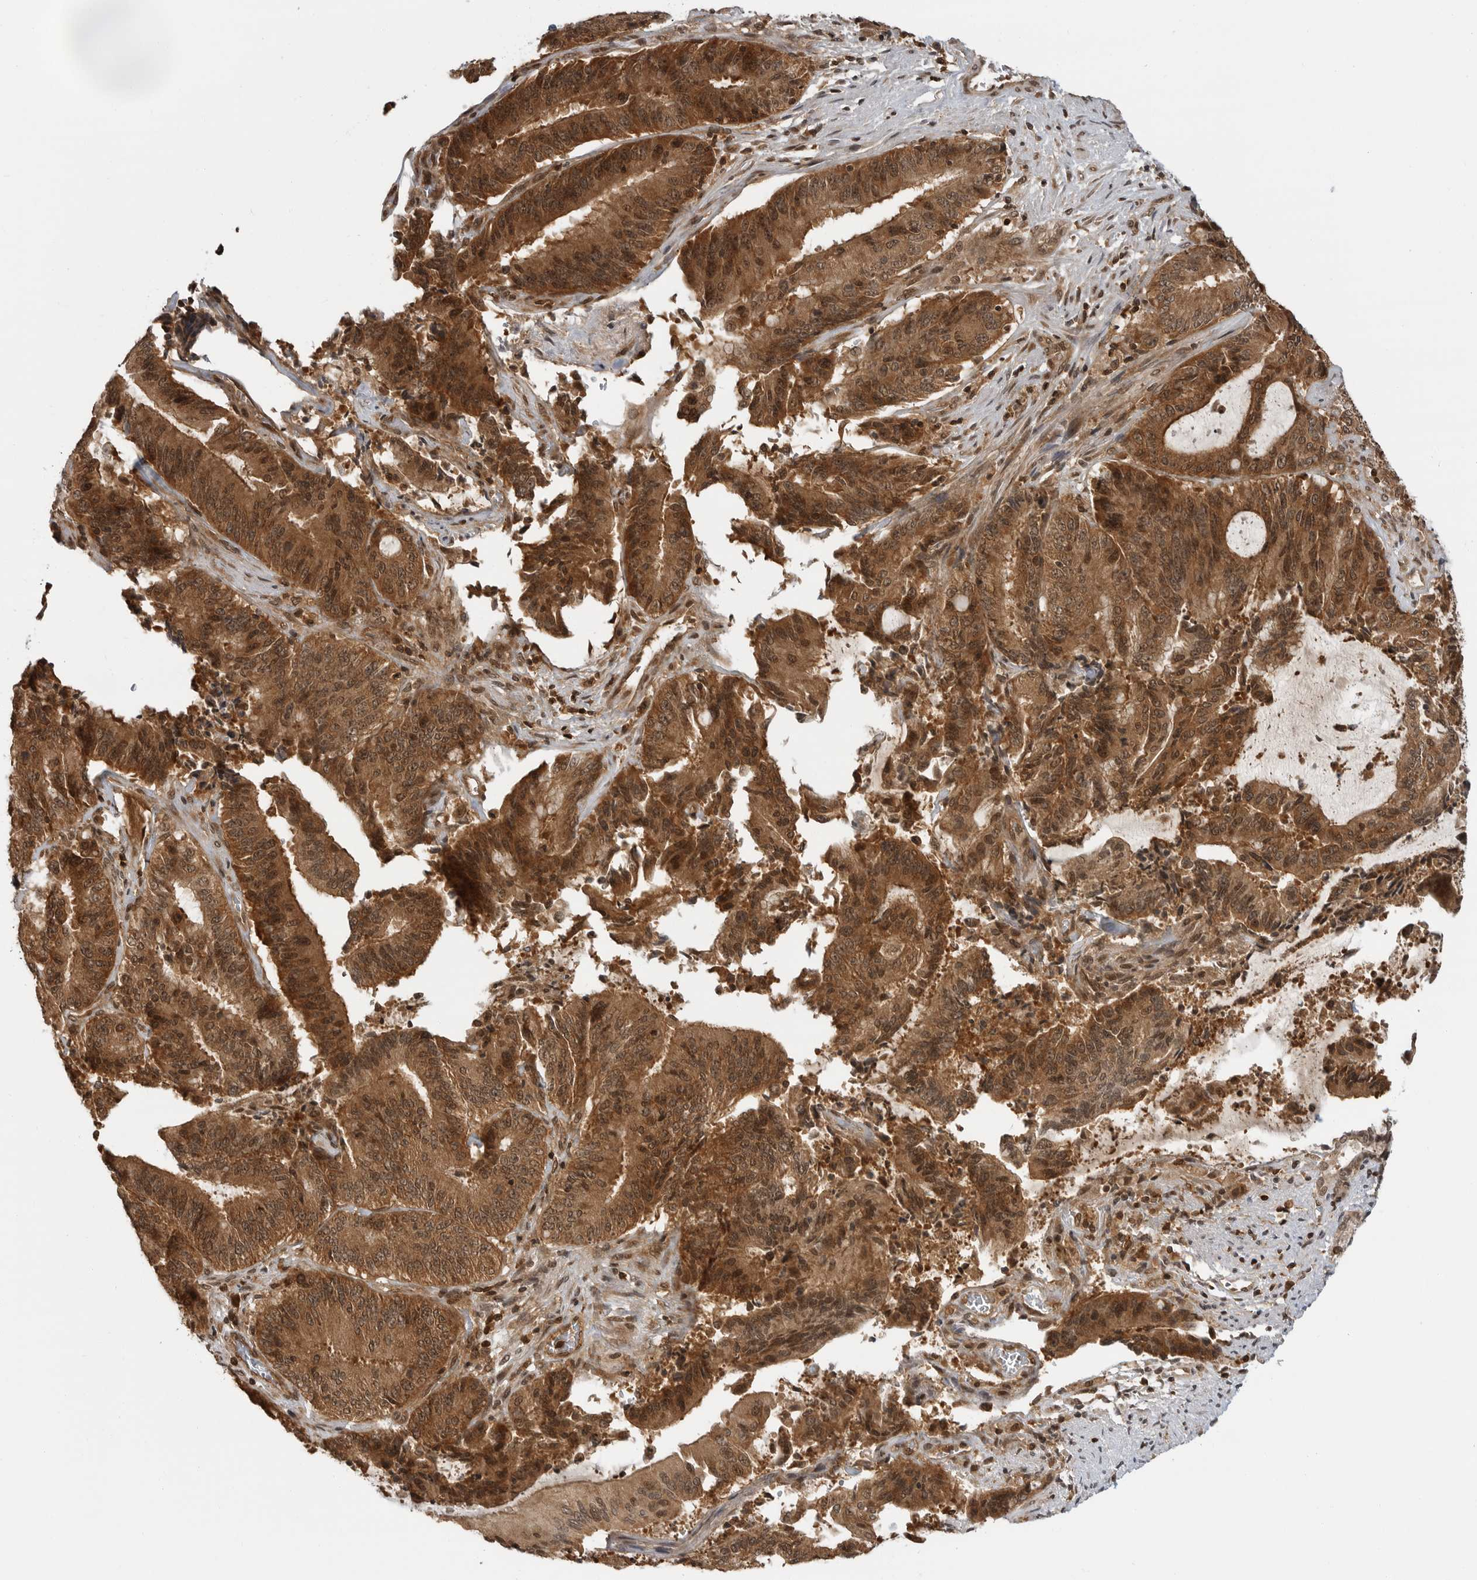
{"staining": {"intensity": "strong", "quantity": ">75%", "location": "cytoplasmic/membranous,nuclear"}, "tissue": "liver cancer", "cell_type": "Tumor cells", "image_type": "cancer", "snomed": [{"axis": "morphology", "description": "Normal tissue, NOS"}, {"axis": "morphology", "description": "Cholangiocarcinoma"}, {"axis": "topography", "description": "Liver"}, {"axis": "topography", "description": "Peripheral nerve tissue"}], "caption": "Cholangiocarcinoma (liver) stained for a protein reveals strong cytoplasmic/membranous and nuclear positivity in tumor cells.", "gene": "SZRD1", "patient": {"sex": "female", "age": 73}}